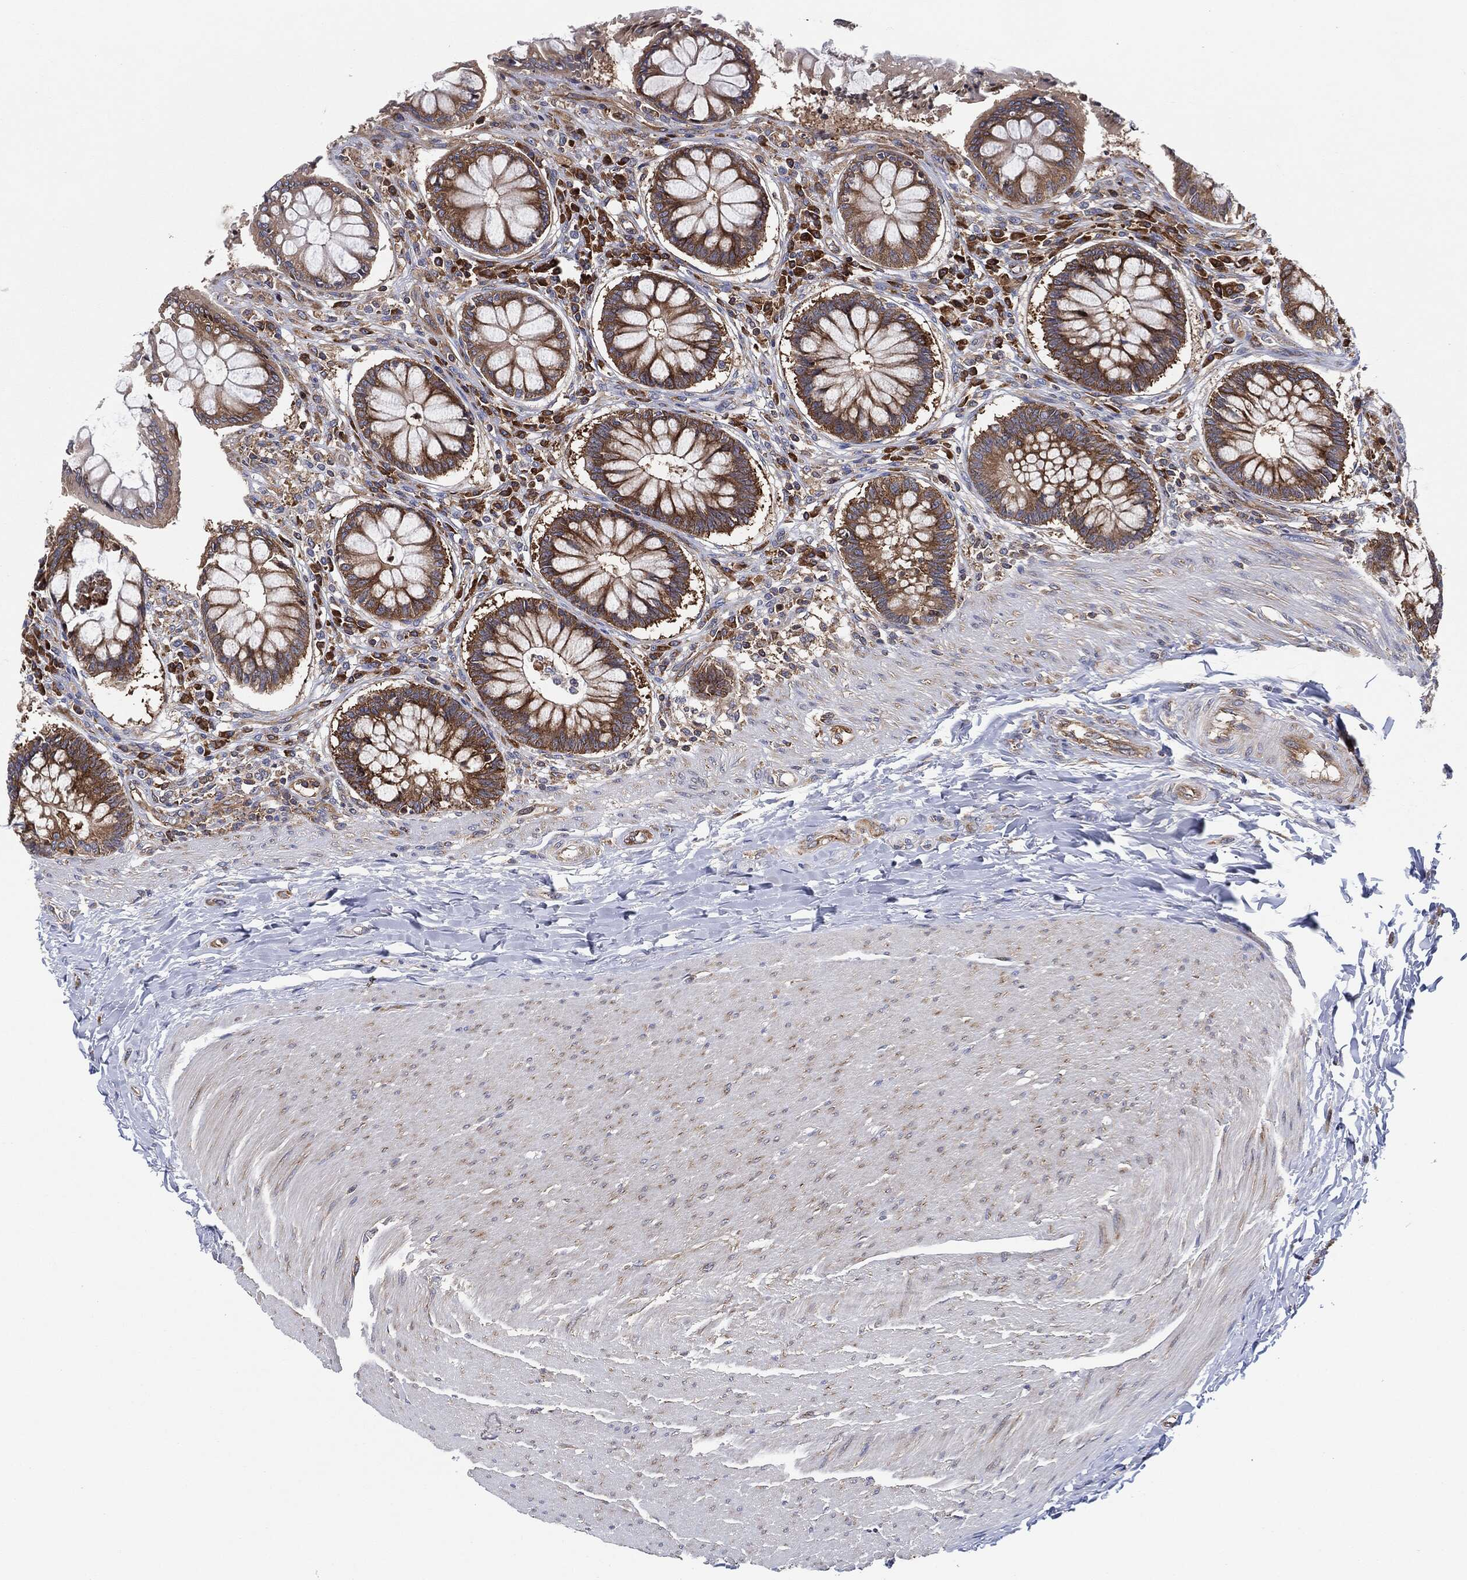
{"staining": {"intensity": "strong", "quantity": "25%-75%", "location": "cytoplasmic/membranous"}, "tissue": "rectum", "cell_type": "Glandular cells", "image_type": "normal", "snomed": [{"axis": "morphology", "description": "Normal tissue, NOS"}, {"axis": "topography", "description": "Rectum"}], "caption": "The image displays staining of unremarkable rectum, revealing strong cytoplasmic/membranous protein expression (brown color) within glandular cells.", "gene": "EIF2S2", "patient": {"sex": "female", "age": 58}}